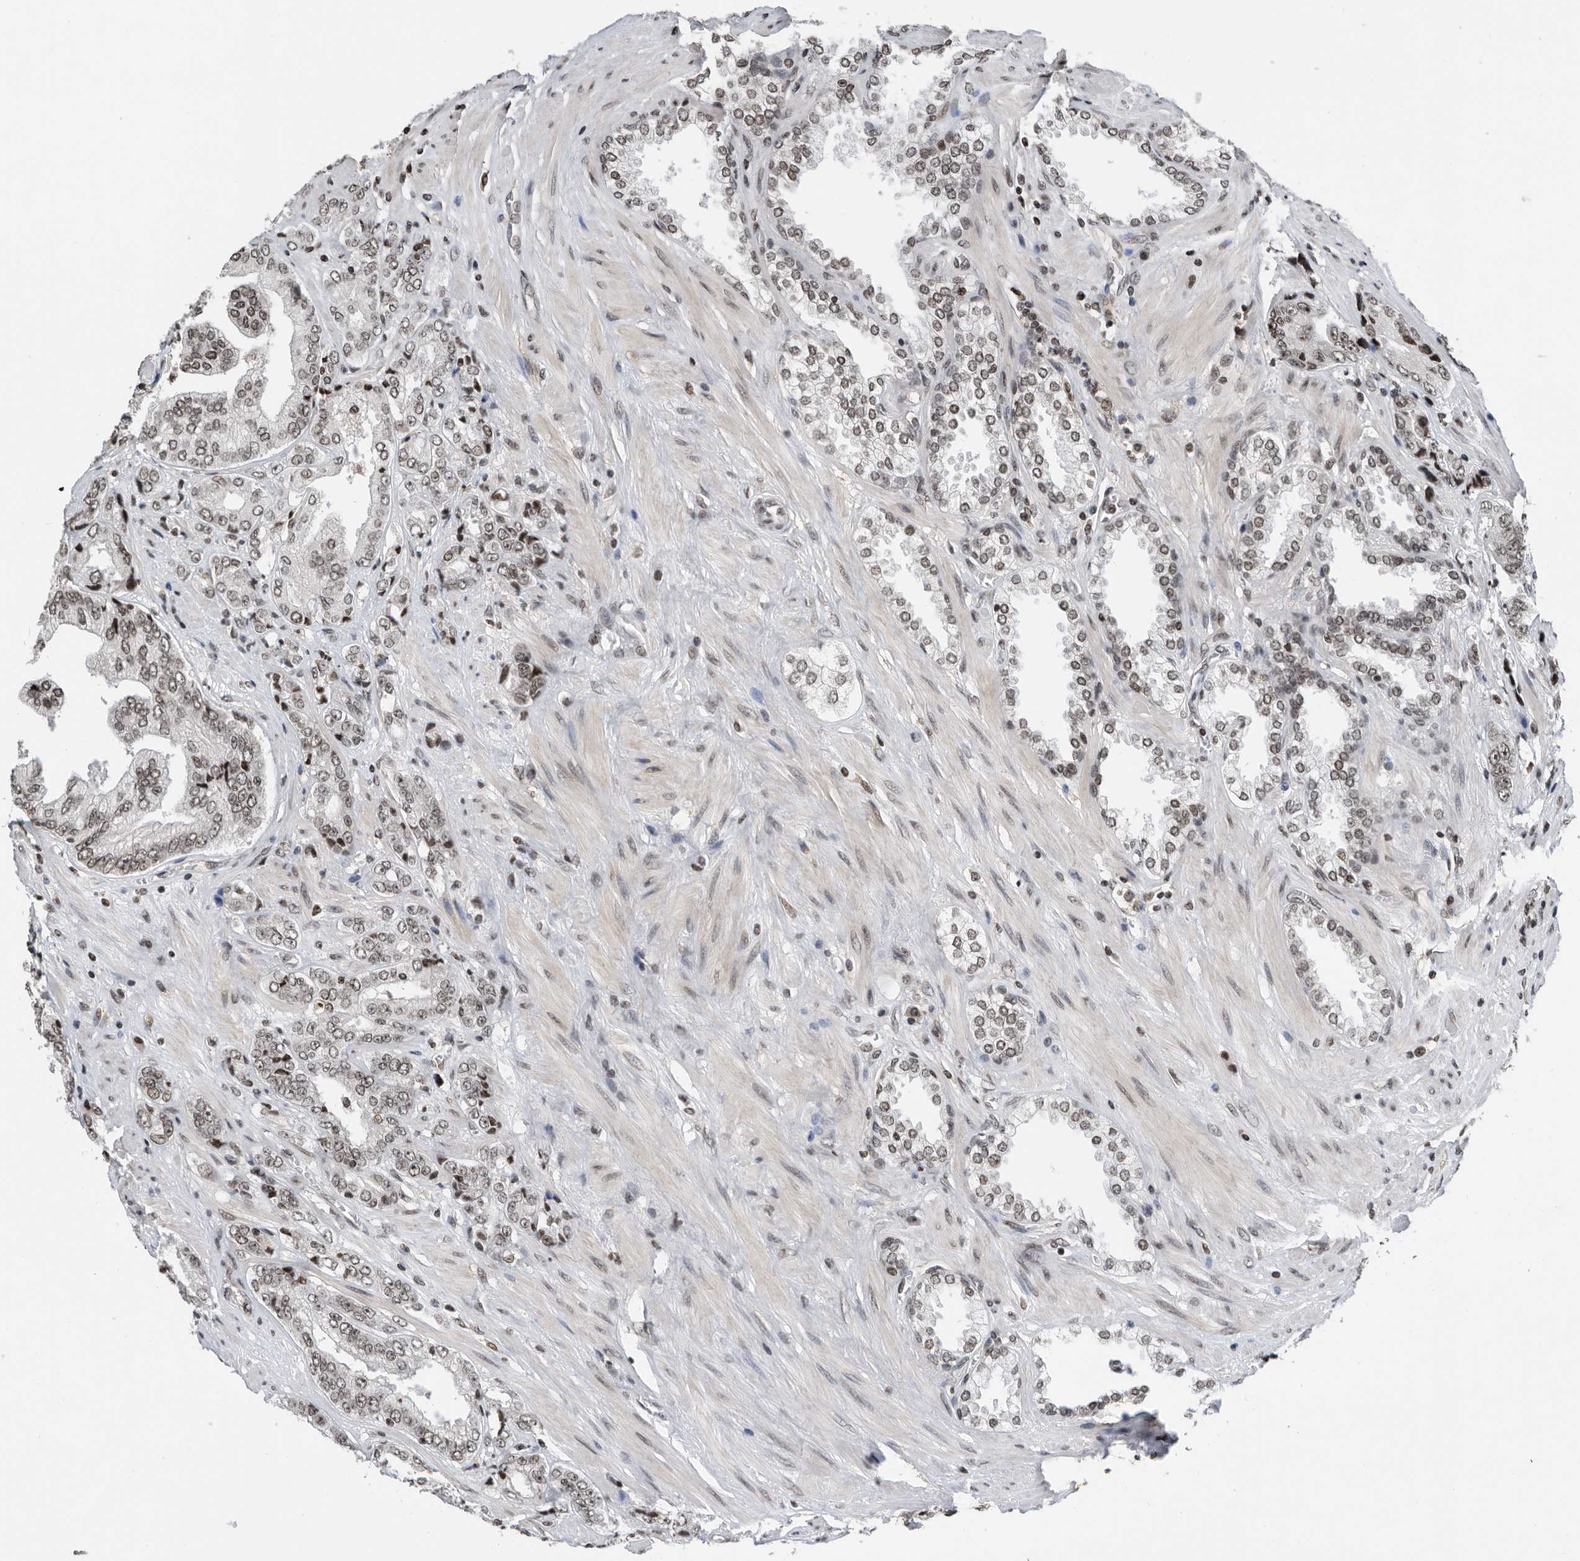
{"staining": {"intensity": "weak", "quantity": "25%-75%", "location": "nuclear"}, "tissue": "prostate cancer", "cell_type": "Tumor cells", "image_type": "cancer", "snomed": [{"axis": "morphology", "description": "Adenocarcinoma, High grade"}, {"axis": "topography", "description": "Prostate"}], "caption": "Prostate adenocarcinoma (high-grade) stained for a protein (brown) demonstrates weak nuclear positive expression in approximately 25%-75% of tumor cells.", "gene": "SNRNP48", "patient": {"sex": "male", "age": 61}}